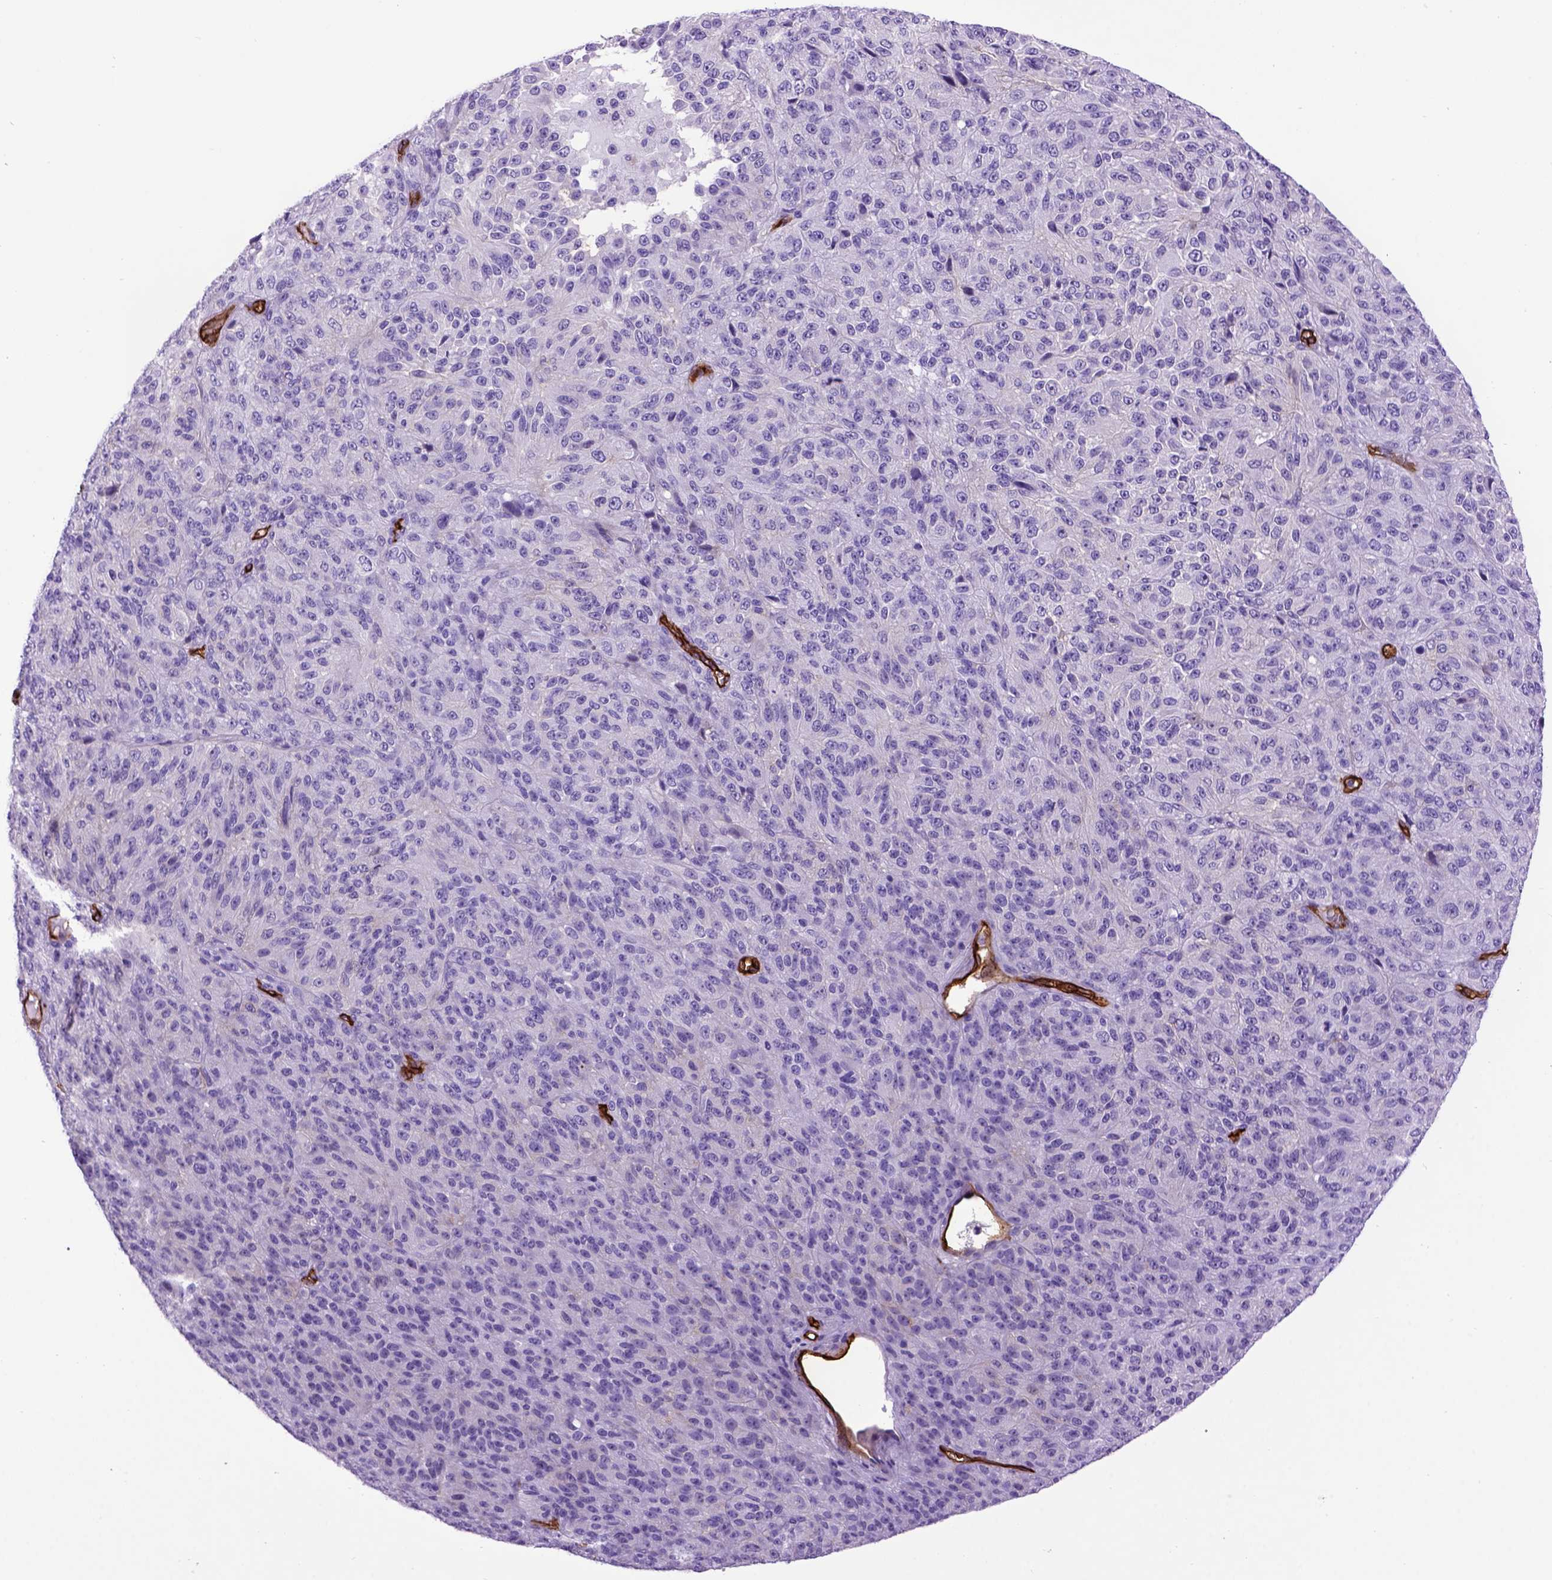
{"staining": {"intensity": "negative", "quantity": "none", "location": "none"}, "tissue": "melanoma", "cell_type": "Tumor cells", "image_type": "cancer", "snomed": [{"axis": "morphology", "description": "Malignant melanoma, Metastatic site"}, {"axis": "topography", "description": "Brain"}], "caption": "High magnification brightfield microscopy of melanoma stained with DAB (brown) and counterstained with hematoxylin (blue): tumor cells show no significant positivity.", "gene": "ENG", "patient": {"sex": "female", "age": 56}}